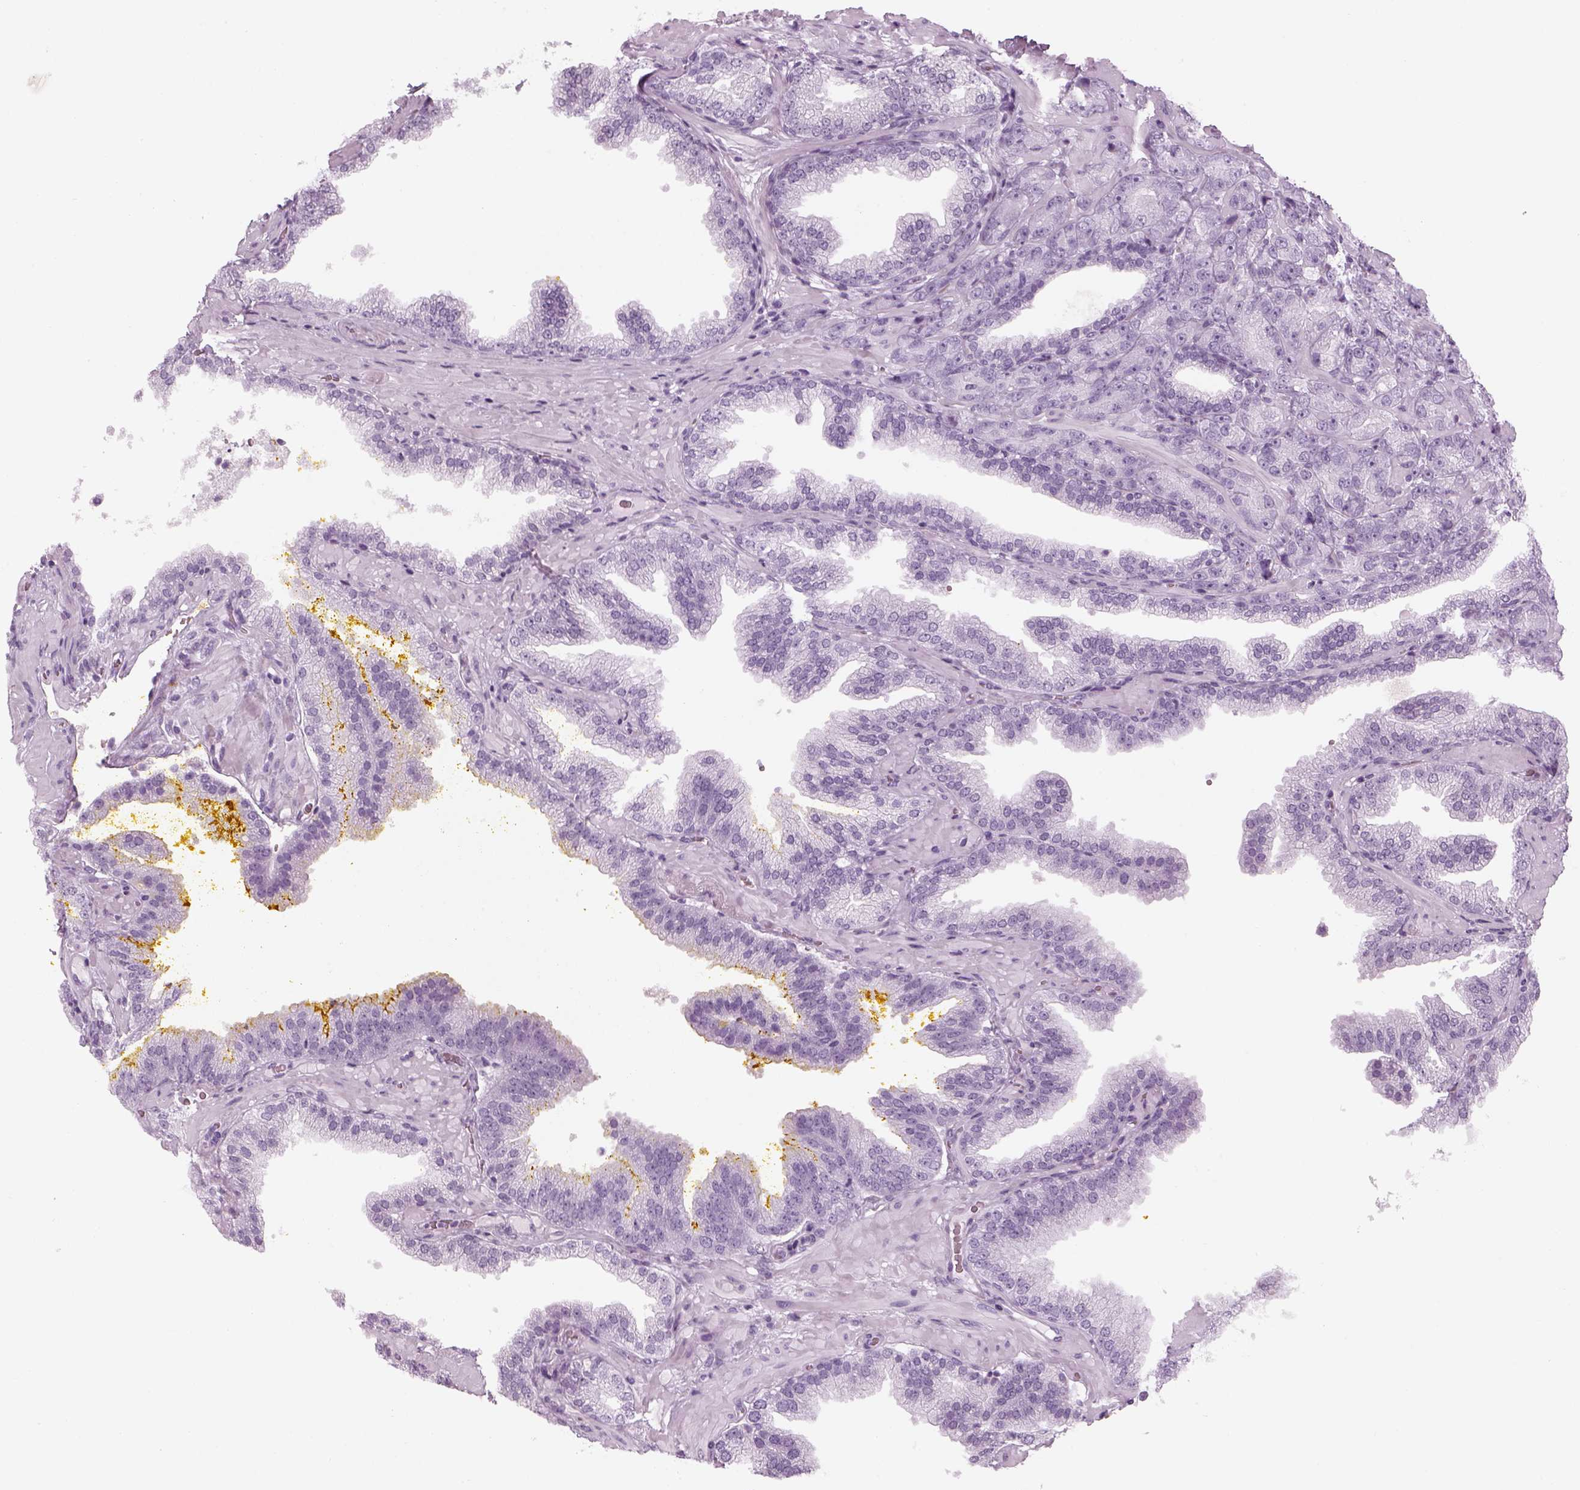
{"staining": {"intensity": "negative", "quantity": "none", "location": "none"}, "tissue": "prostate cancer", "cell_type": "Tumor cells", "image_type": "cancer", "snomed": [{"axis": "morphology", "description": "Adenocarcinoma, NOS"}, {"axis": "topography", "description": "Prostate"}], "caption": "IHC photomicrograph of neoplastic tissue: human adenocarcinoma (prostate) stained with DAB (3,3'-diaminobenzidine) shows no significant protein positivity in tumor cells. The staining was performed using DAB (3,3'-diaminobenzidine) to visualize the protein expression in brown, while the nuclei were stained in blue with hematoxylin (Magnification: 20x).", "gene": "PABPC1L2B", "patient": {"sex": "male", "age": 63}}